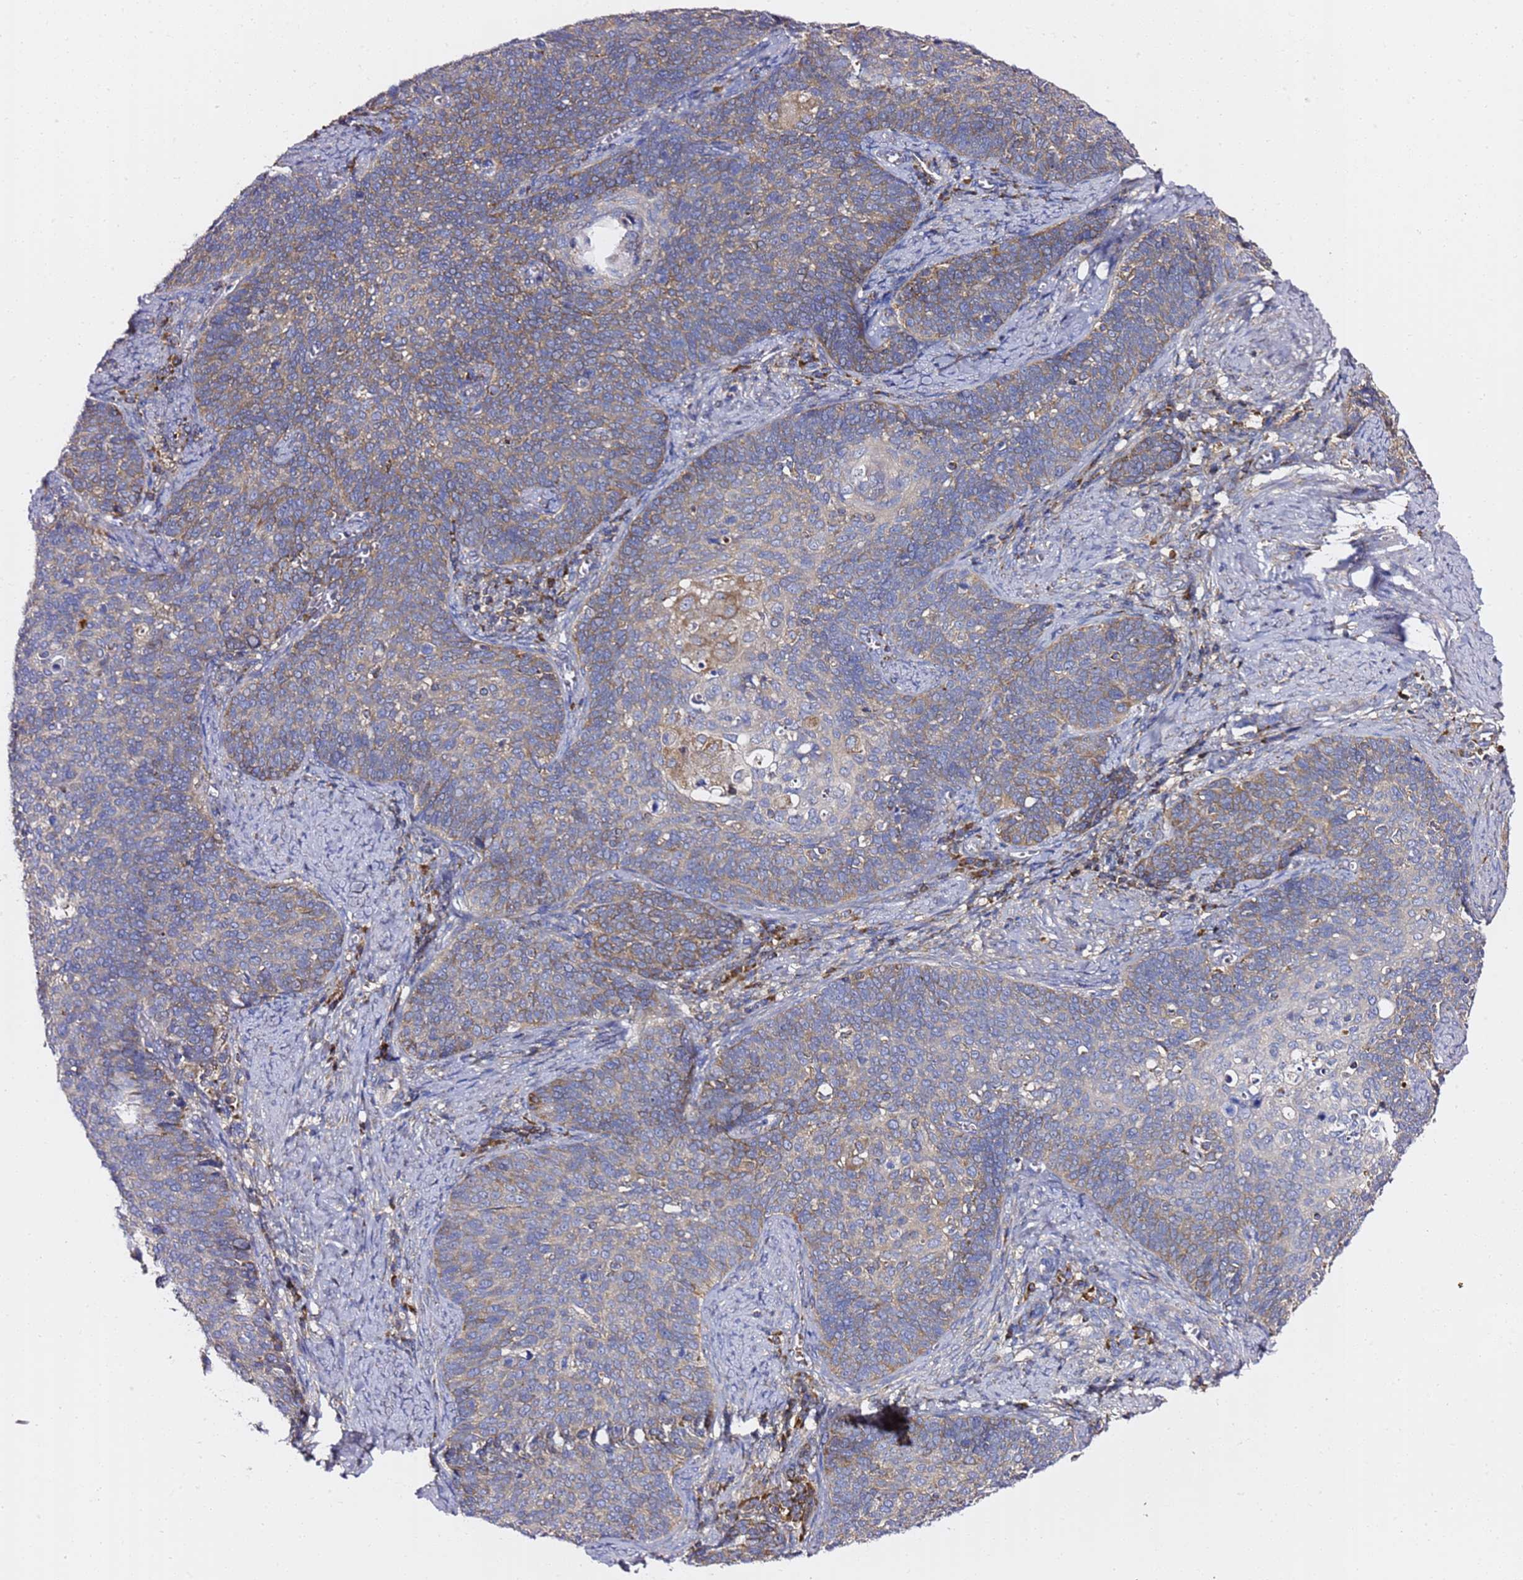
{"staining": {"intensity": "moderate", "quantity": "25%-75%", "location": "cytoplasmic/membranous"}, "tissue": "cervical cancer", "cell_type": "Tumor cells", "image_type": "cancer", "snomed": [{"axis": "morphology", "description": "Normal tissue, NOS"}, {"axis": "morphology", "description": "Squamous cell carcinoma, NOS"}, {"axis": "topography", "description": "Cervix"}], "caption": "Tumor cells demonstrate medium levels of moderate cytoplasmic/membranous positivity in about 25%-75% of cells in human cervical cancer (squamous cell carcinoma). (Brightfield microscopy of DAB IHC at high magnification).", "gene": "C19orf12", "patient": {"sex": "female", "age": 39}}